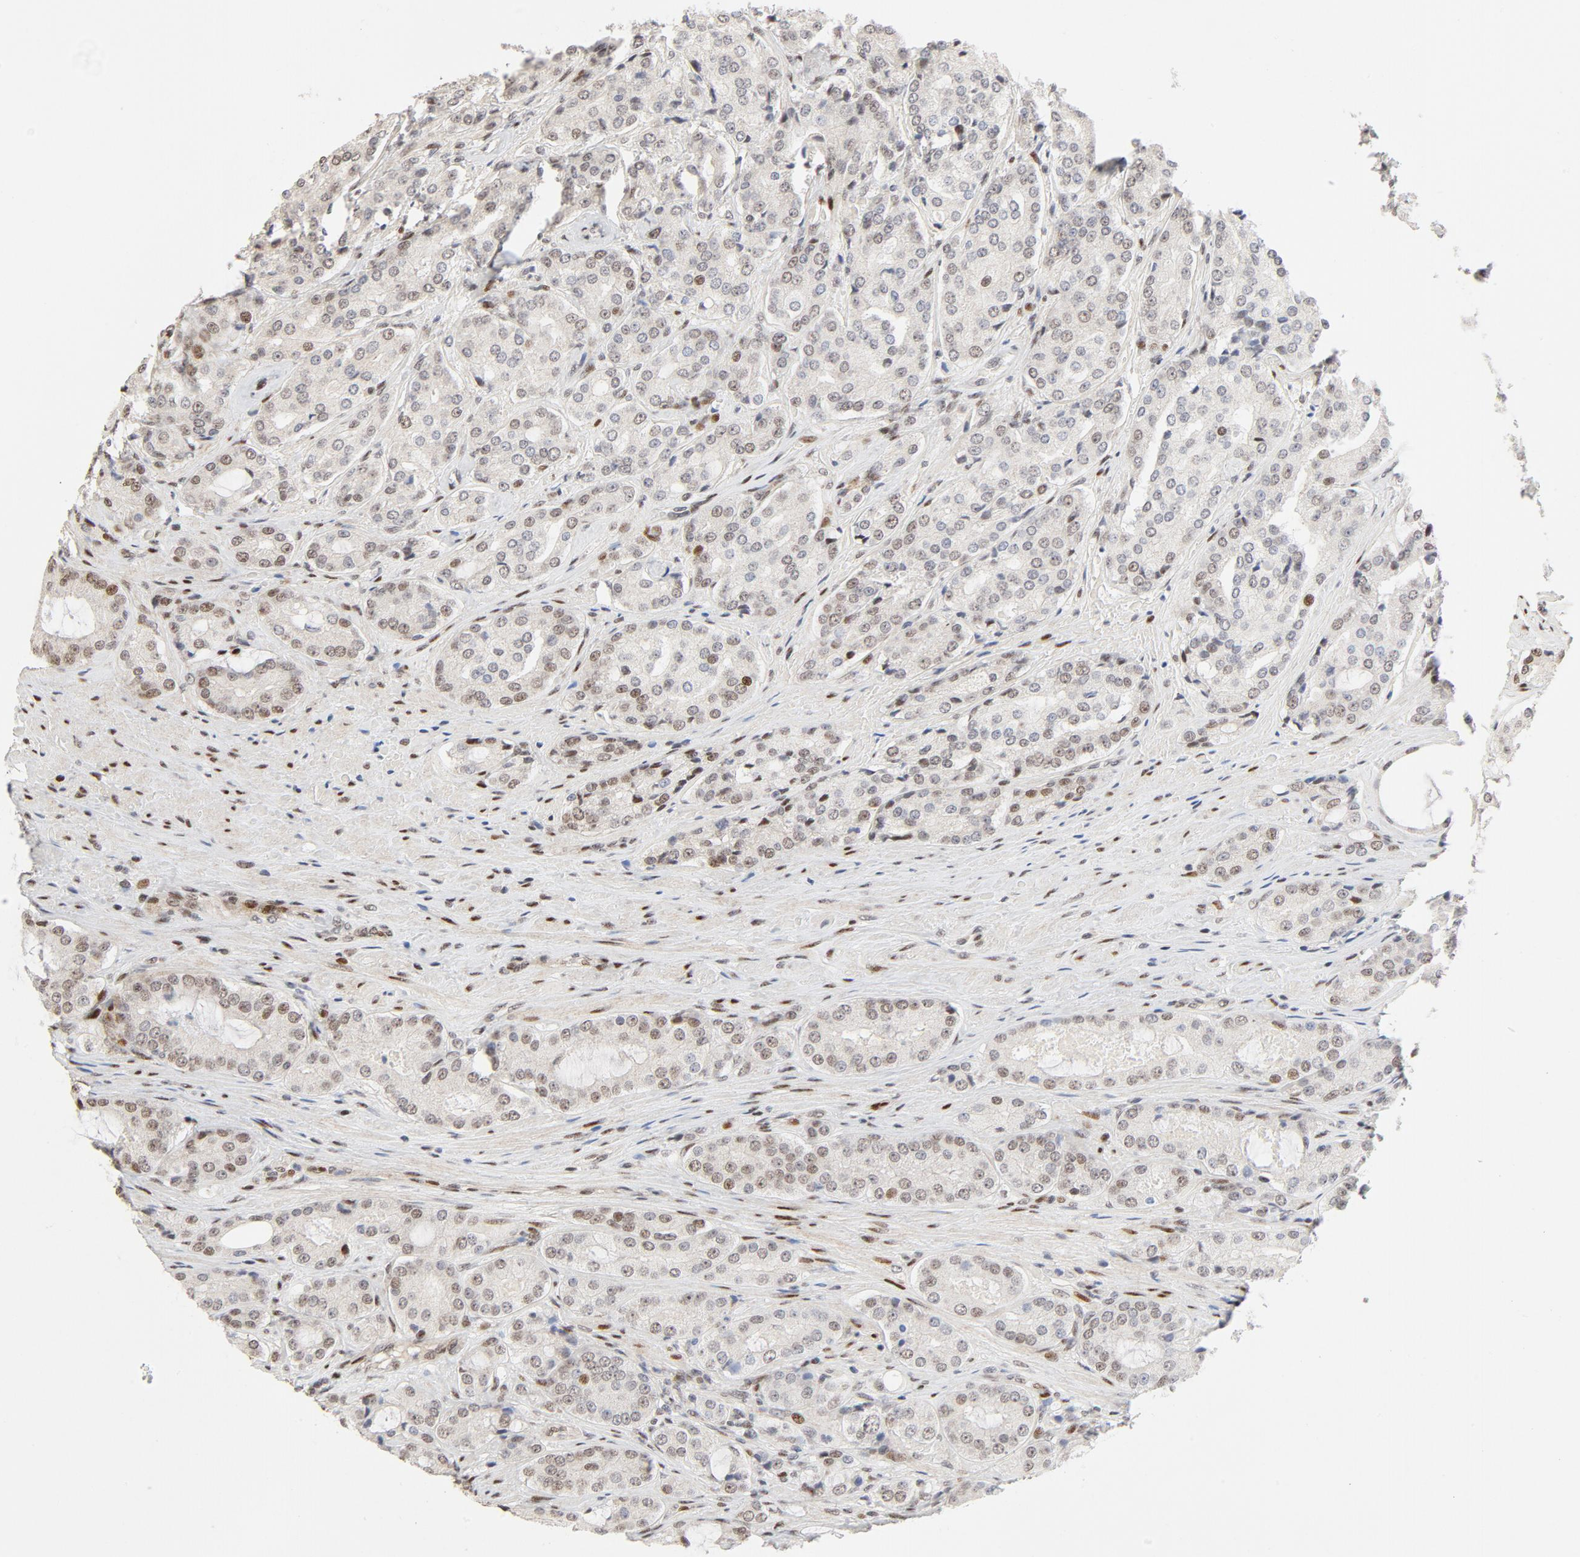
{"staining": {"intensity": "moderate", "quantity": "25%-75%", "location": "nuclear"}, "tissue": "prostate cancer", "cell_type": "Tumor cells", "image_type": "cancer", "snomed": [{"axis": "morphology", "description": "Adenocarcinoma, High grade"}, {"axis": "topography", "description": "Prostate"}], "caption": "Brown immunohistochemical staining in human prostate cancer demonstrates moderate nuclear positivity in approximately 25%-75% of tumor cells.", "gene": "GTF2I", "patient": {"sex": "male", "age": 72}}